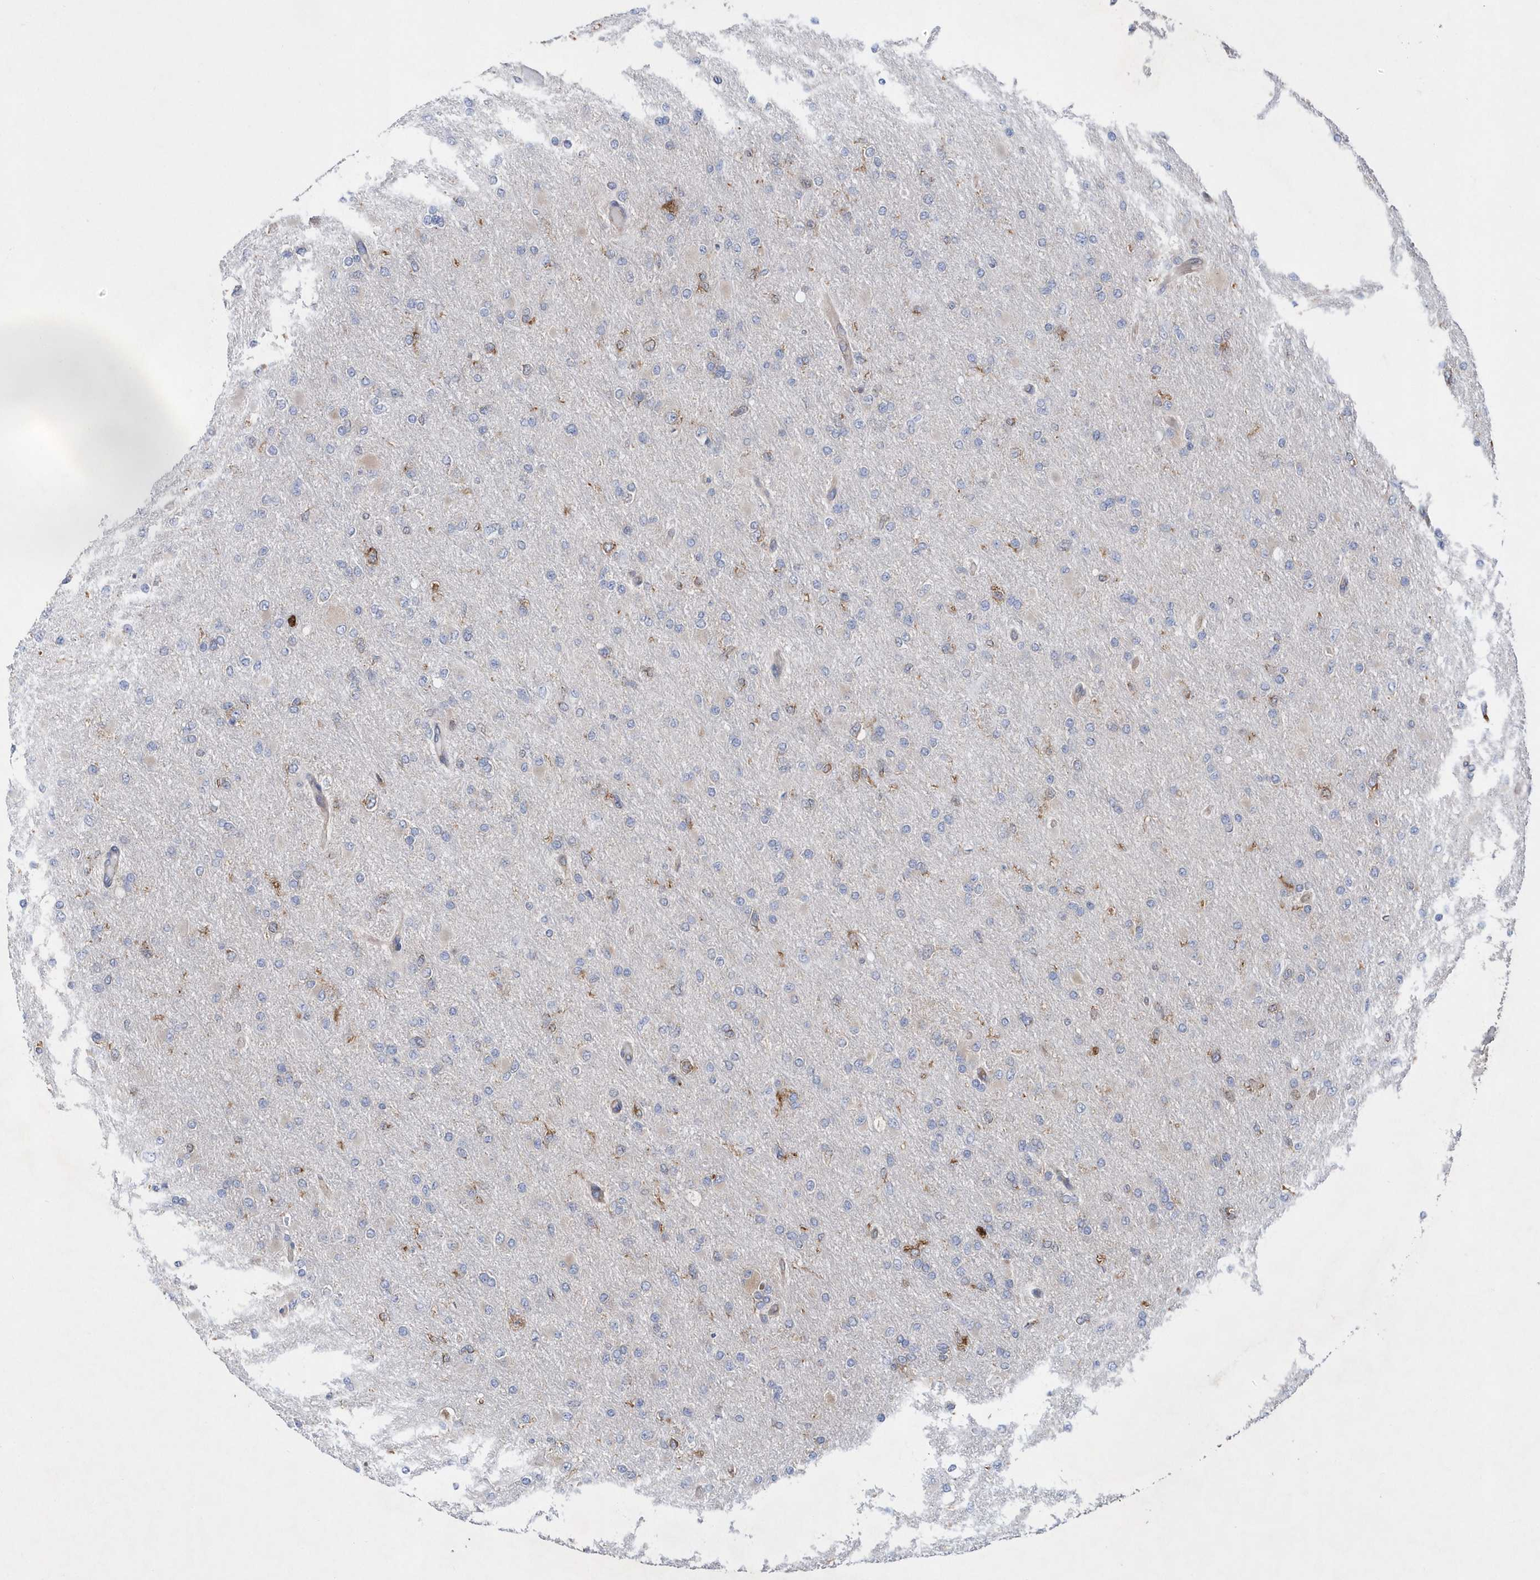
{"staining": {"intensity": "moderate", "quantity": "<25%", "location": "cytoplasmic/membranous"}, "tissue": "glioma", "cell_type": "Tumor cells", "image_type": "cancer", "snomed": [{"axis": "morphology", "description": "Glioma, malignant, High grade"}, {"axis": "topography", "description": "Cerebral cortex"}], "caption": "The immunohistochemical stain shows moderate cytoplasmic/membranous positivity in tumor cells of malignant high-grade glioma tissue.", "gene": "JKAMP", "patient": {"sex": "female", "age": 36}}